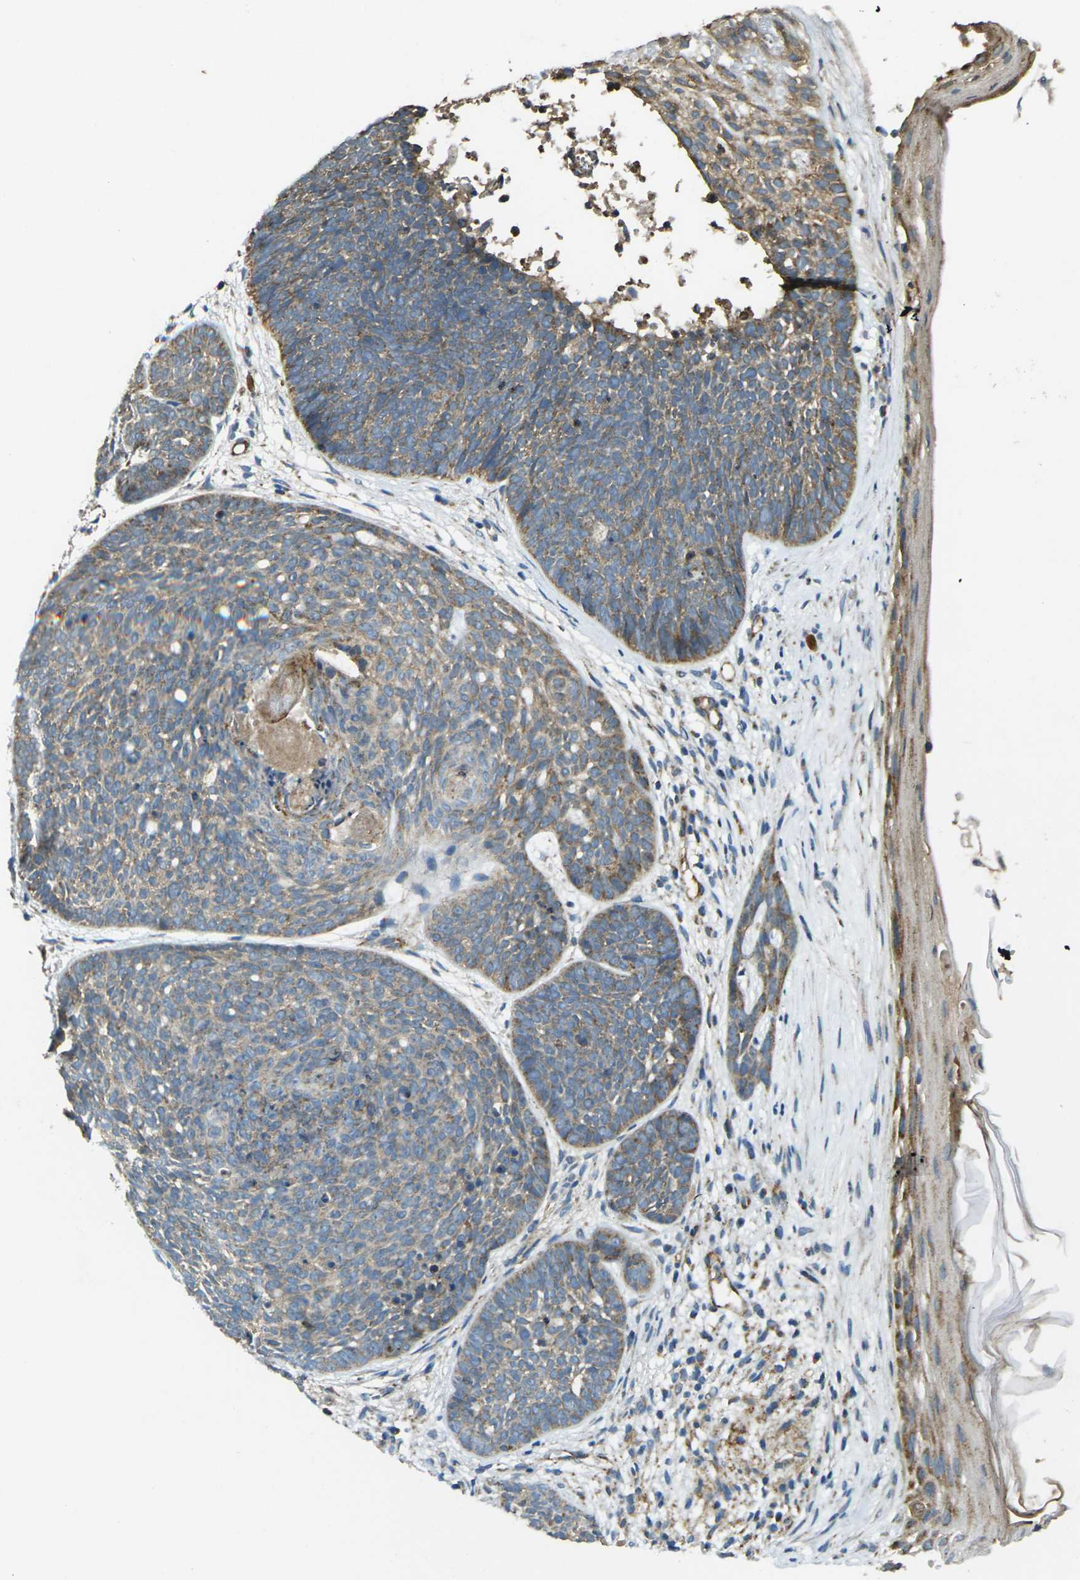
{"staining": {"intensity": "moderate", "quantity": ">75%", "location": "cytoplasmic/membranous"}, "tissue": "skin cancer", "cell_type": "Tumor cells", "image_type": "cancer", "snomed": [{"axis": "morphology", "description": "Basal cell carcinoma"}, {"axis": "topography", "description": "Skin"}], "caption": "Basal cell carcinoma (skin) stained with IHC demonstrates moderate cytoplasmic/membranous positivity in approximately >75% of tumor cells.", "gene": "IGF1R", "patient": {"sex": "female", "age": 70}}